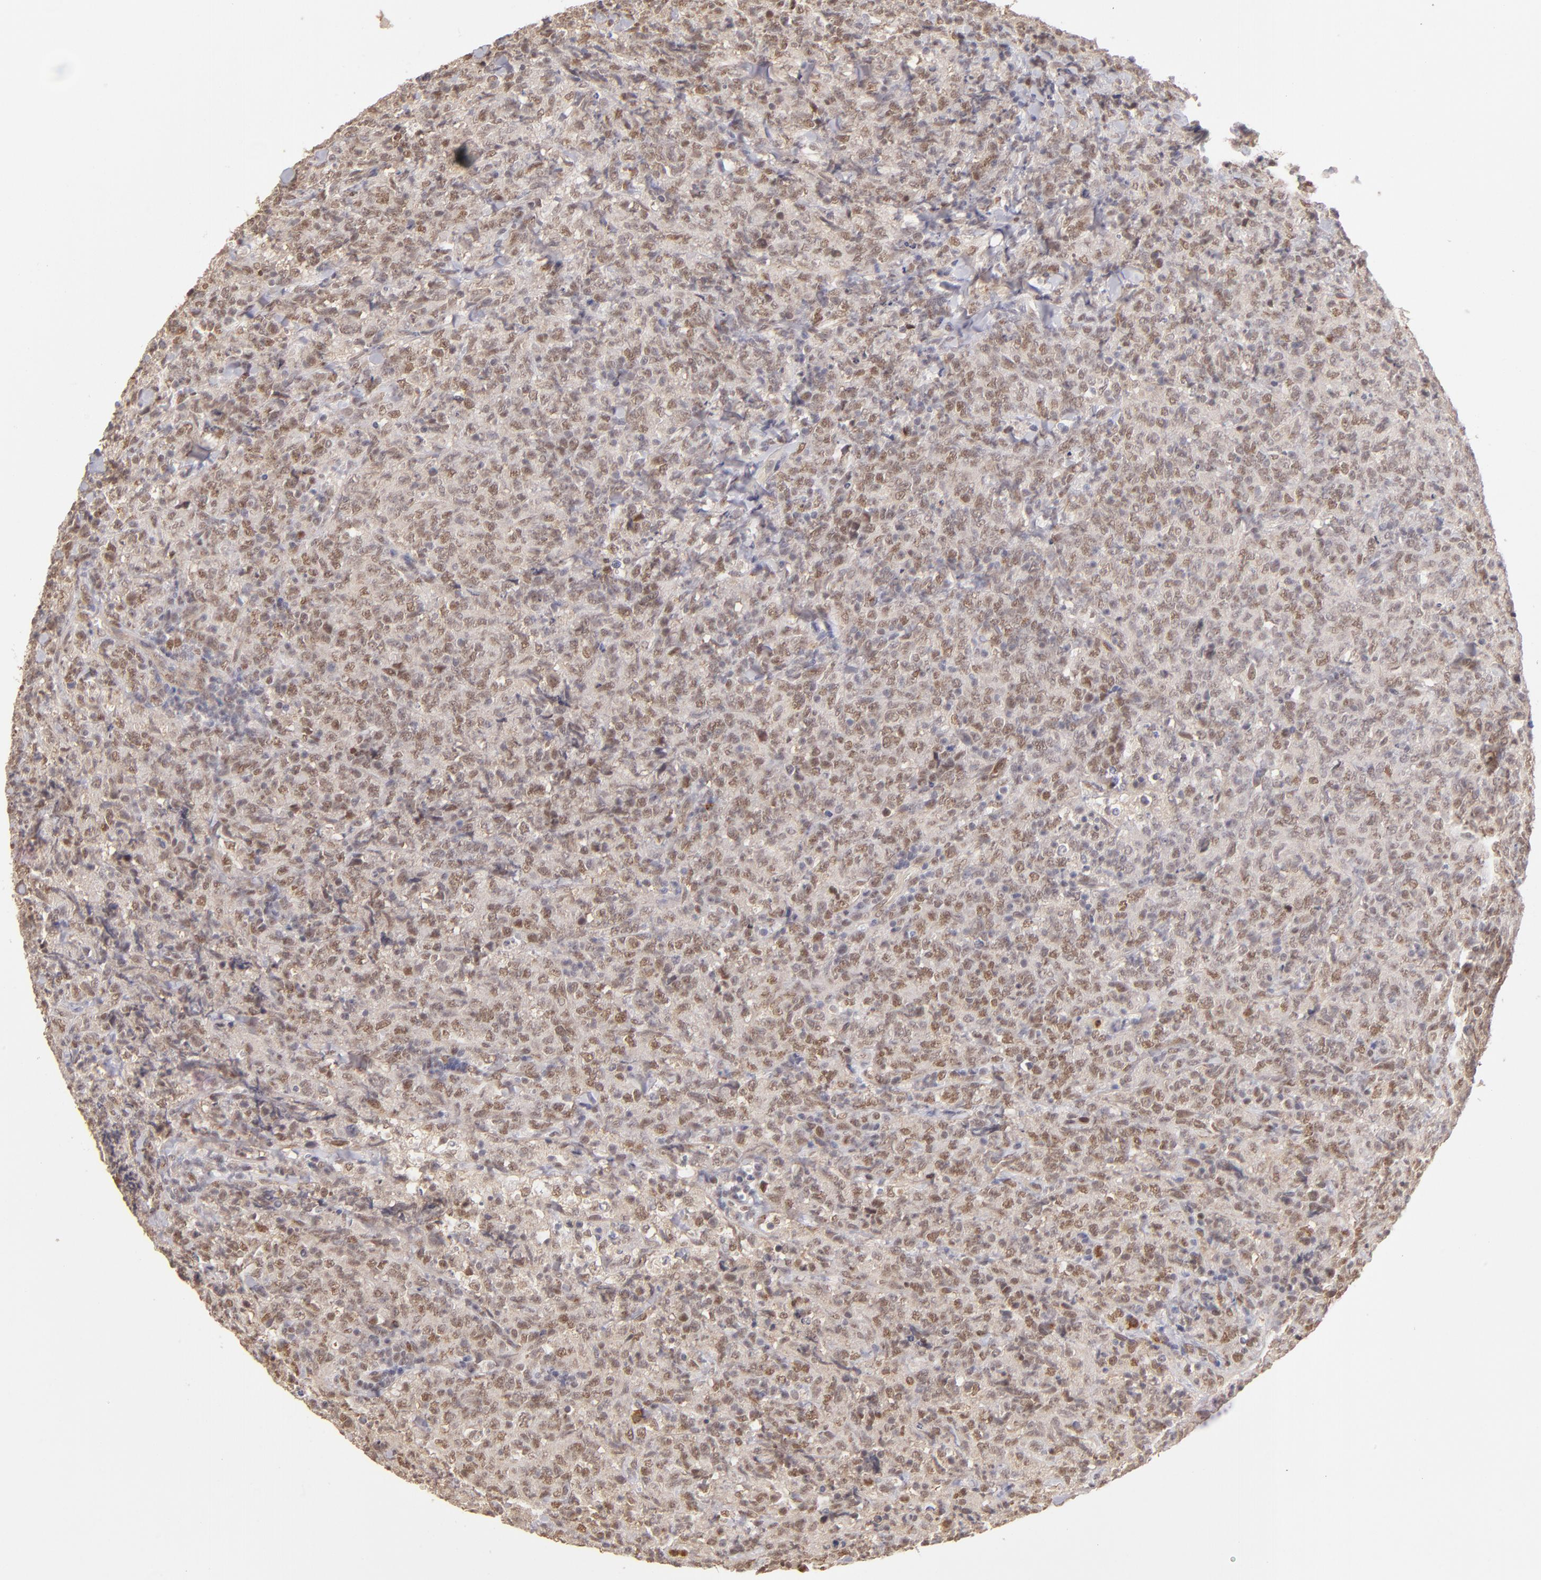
{"staining": {"intensity": "weak", "quantity": ">75%", "location": "nuclear"}, "tissue": "lymphoma", "cell_type": "Tumor cells", "image_type": "cancer", "snomed": [{"axis": "morphology", "description": "Malignant lymphoma, non-Hodgkin's type, High grade"}, {"axis": "topography", "description": "Tonsil"}], "caption": "This is an image of immunohistochemistry staining of lymphoma, which shows weak positivity in the nuclear of tumor cells.", "gene": "NFE2", "patient": {"sex": "female", "age": 36}}